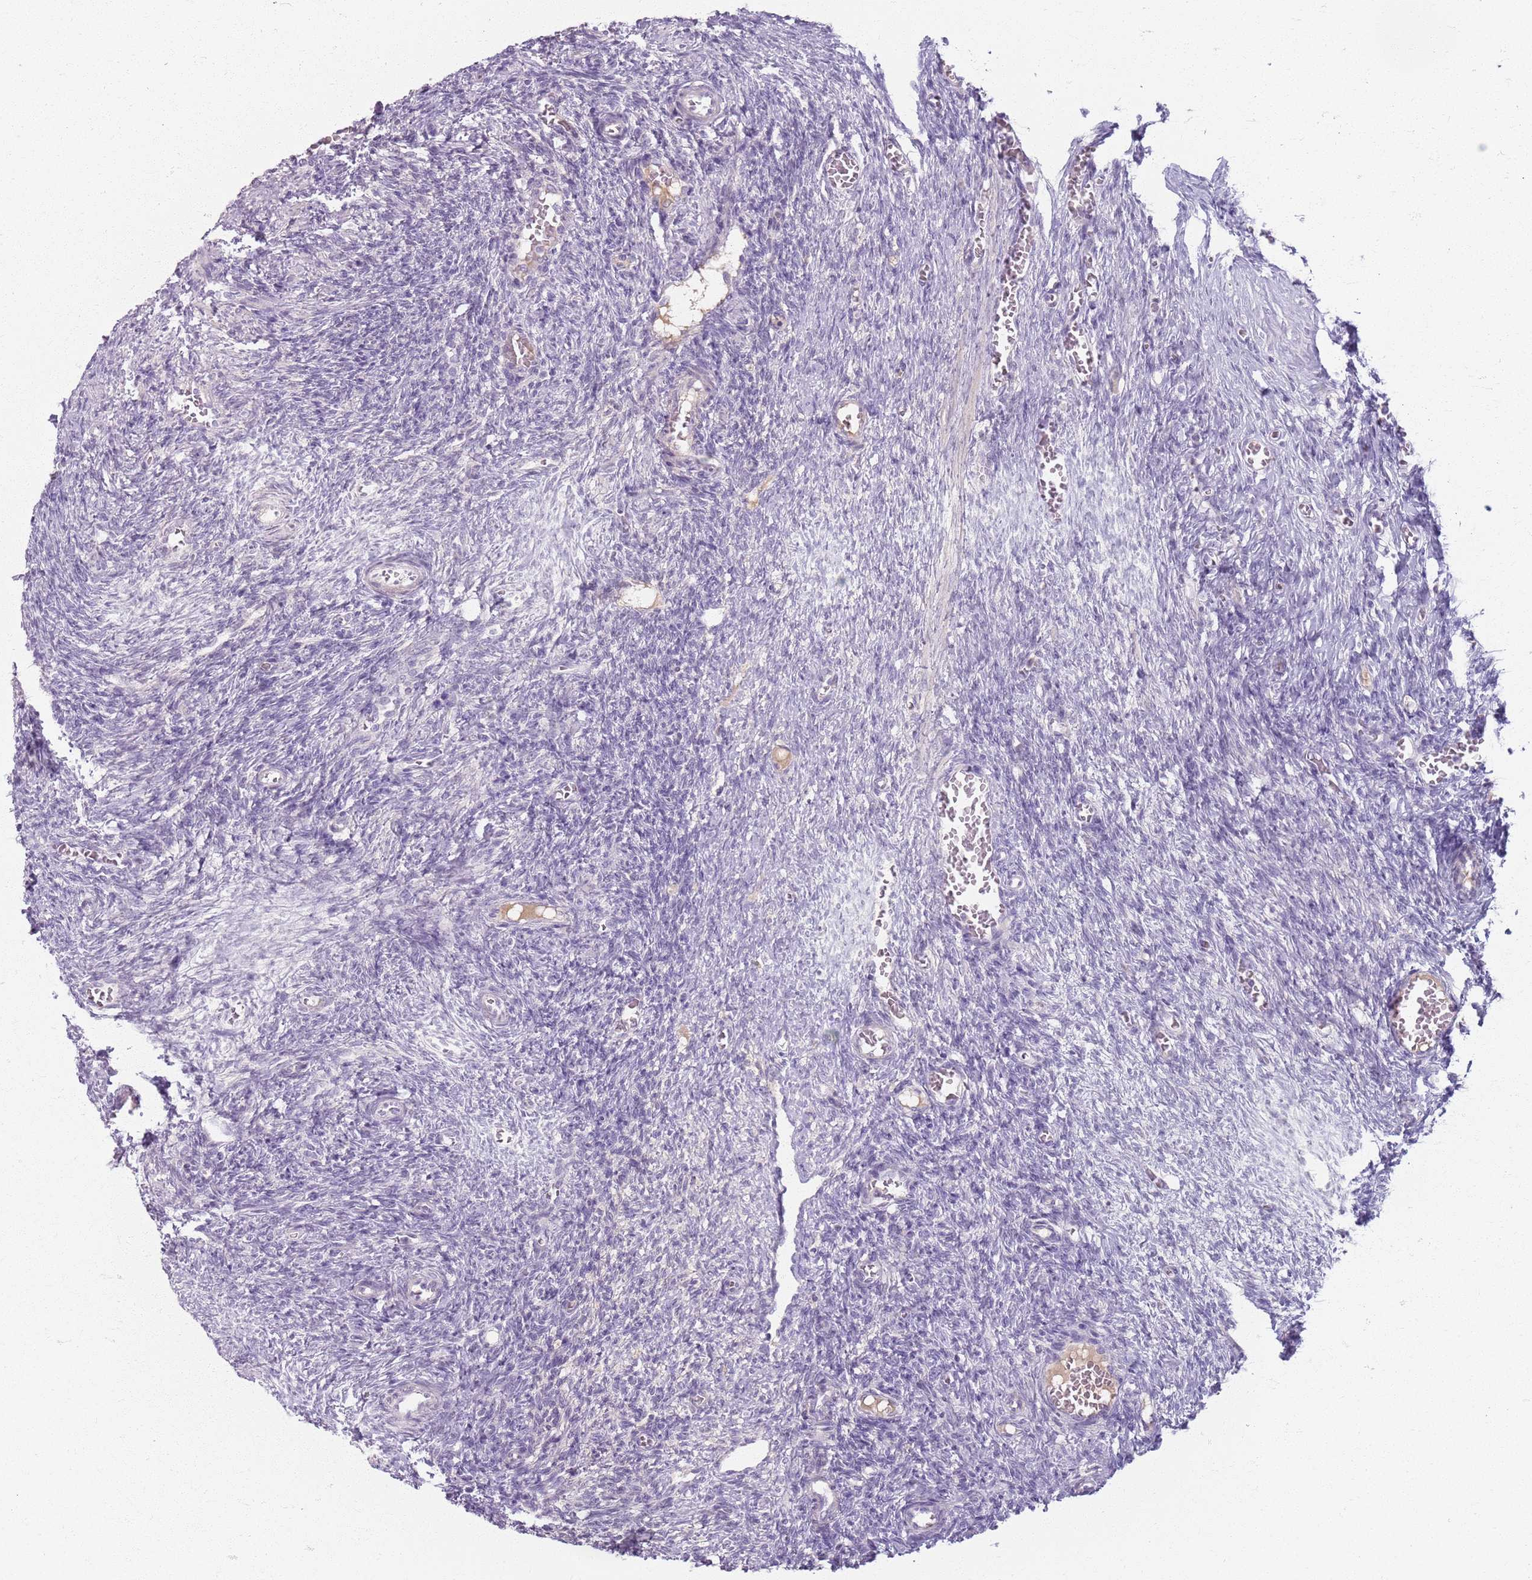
{"staining": {"intensity": "negative", "quantity": "none", "location": "none"}, "tissue": "ovary", "cell_type": "Follicle cells", "image_type": "normal", "snomed": [{"axis": "morphology", "description": "Normal tissue, NOS"}, {"axis": "topography", "description": "Ovary"}], "caption": "The photomicrograph reveals no significant staining in follicle cells of ovary.", "gene": "CRIPT", "patient": {"sex": "female", "age": 27}}